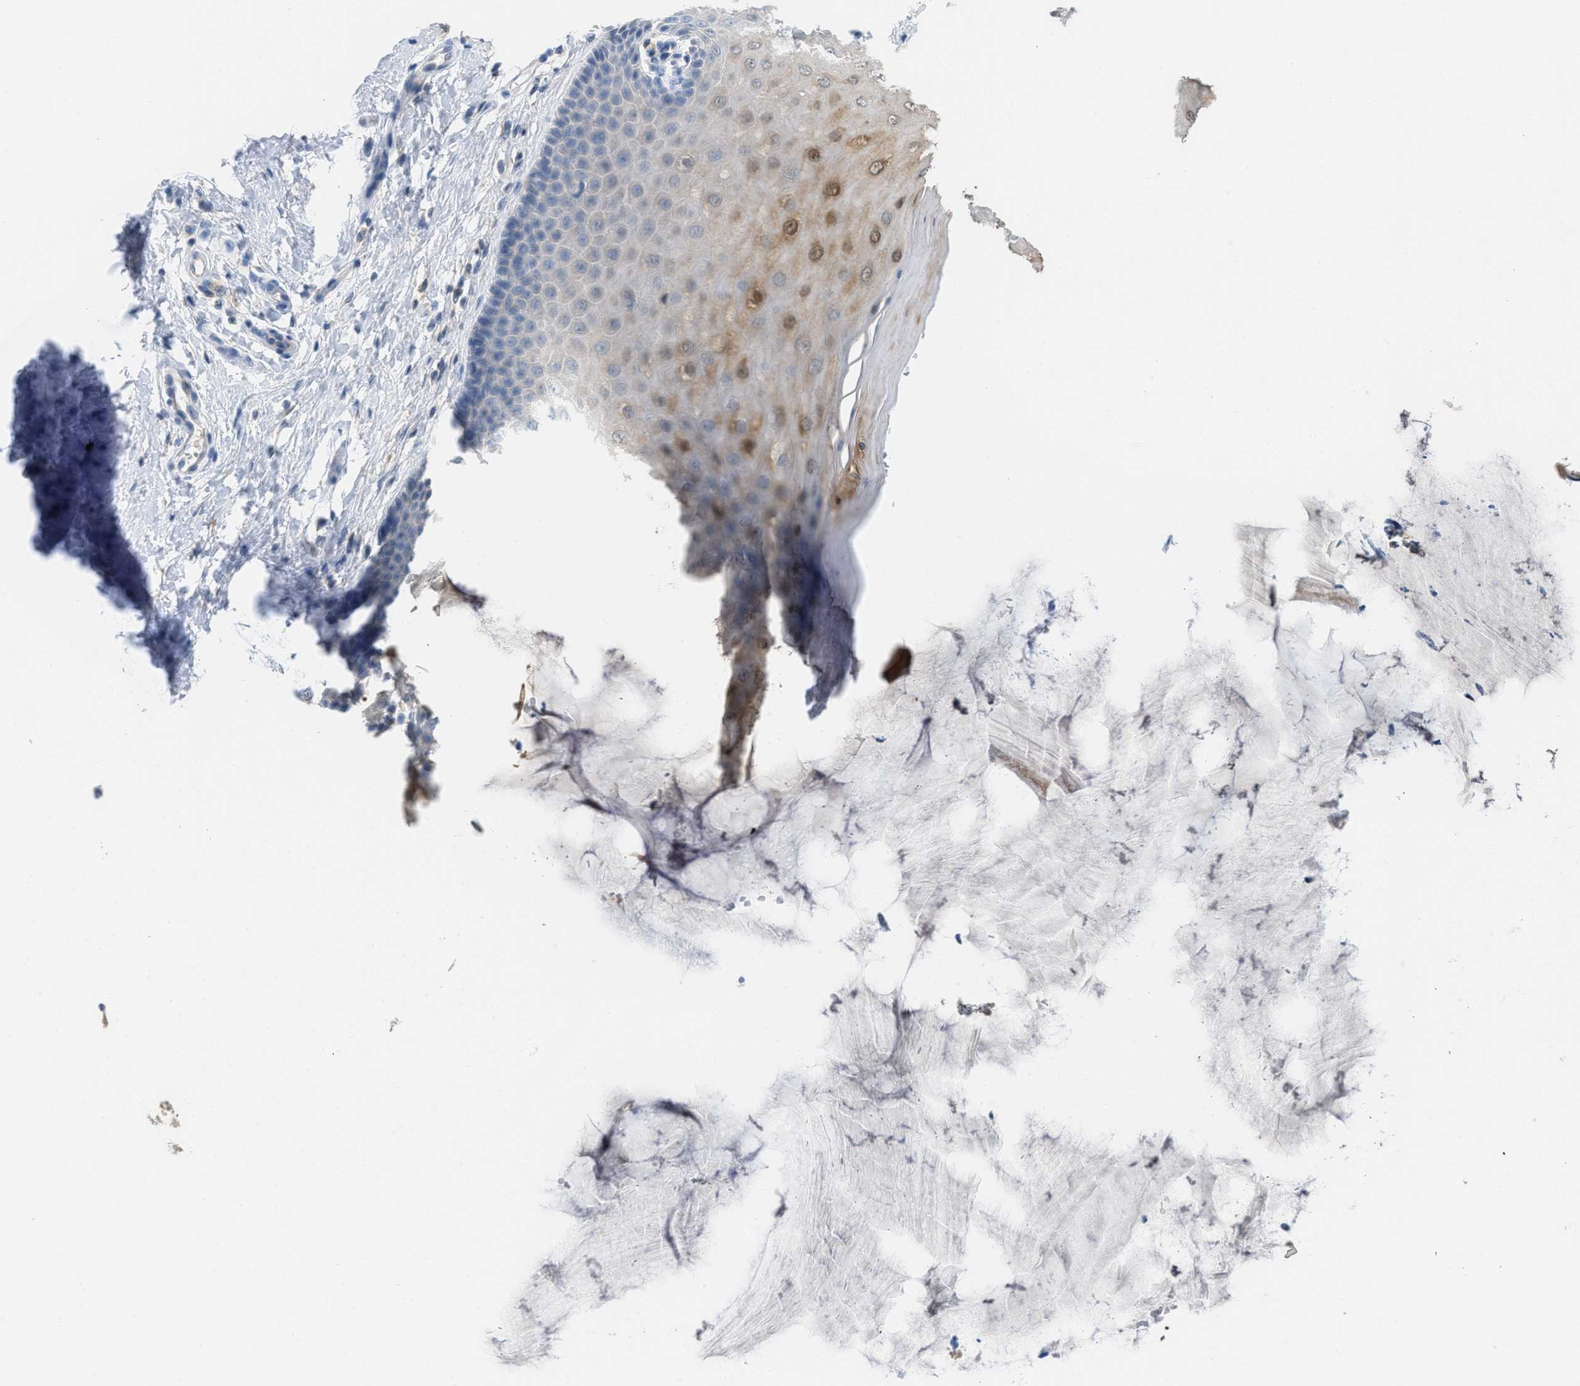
{"staining": {"intensity": "moderate", "quantity": ">75%", "location": "cytoplasmic/membranous"}, "tissue": "cervix", "cell_type": "Glandular cells", "image_type": "normal", "snomed": [{"axis": "morphology", "description": "Normal tissue, NOS"}, {"axis": "topography", "description": "Cervix"}], "caption": "Brown immunohistochemical staining in benign cervix exhibits moderate cytoplasmic/membranous expression in about >75% of glandular cells.", "gene": "CSTB", "patient": {"sex": "female", "age": 55}}